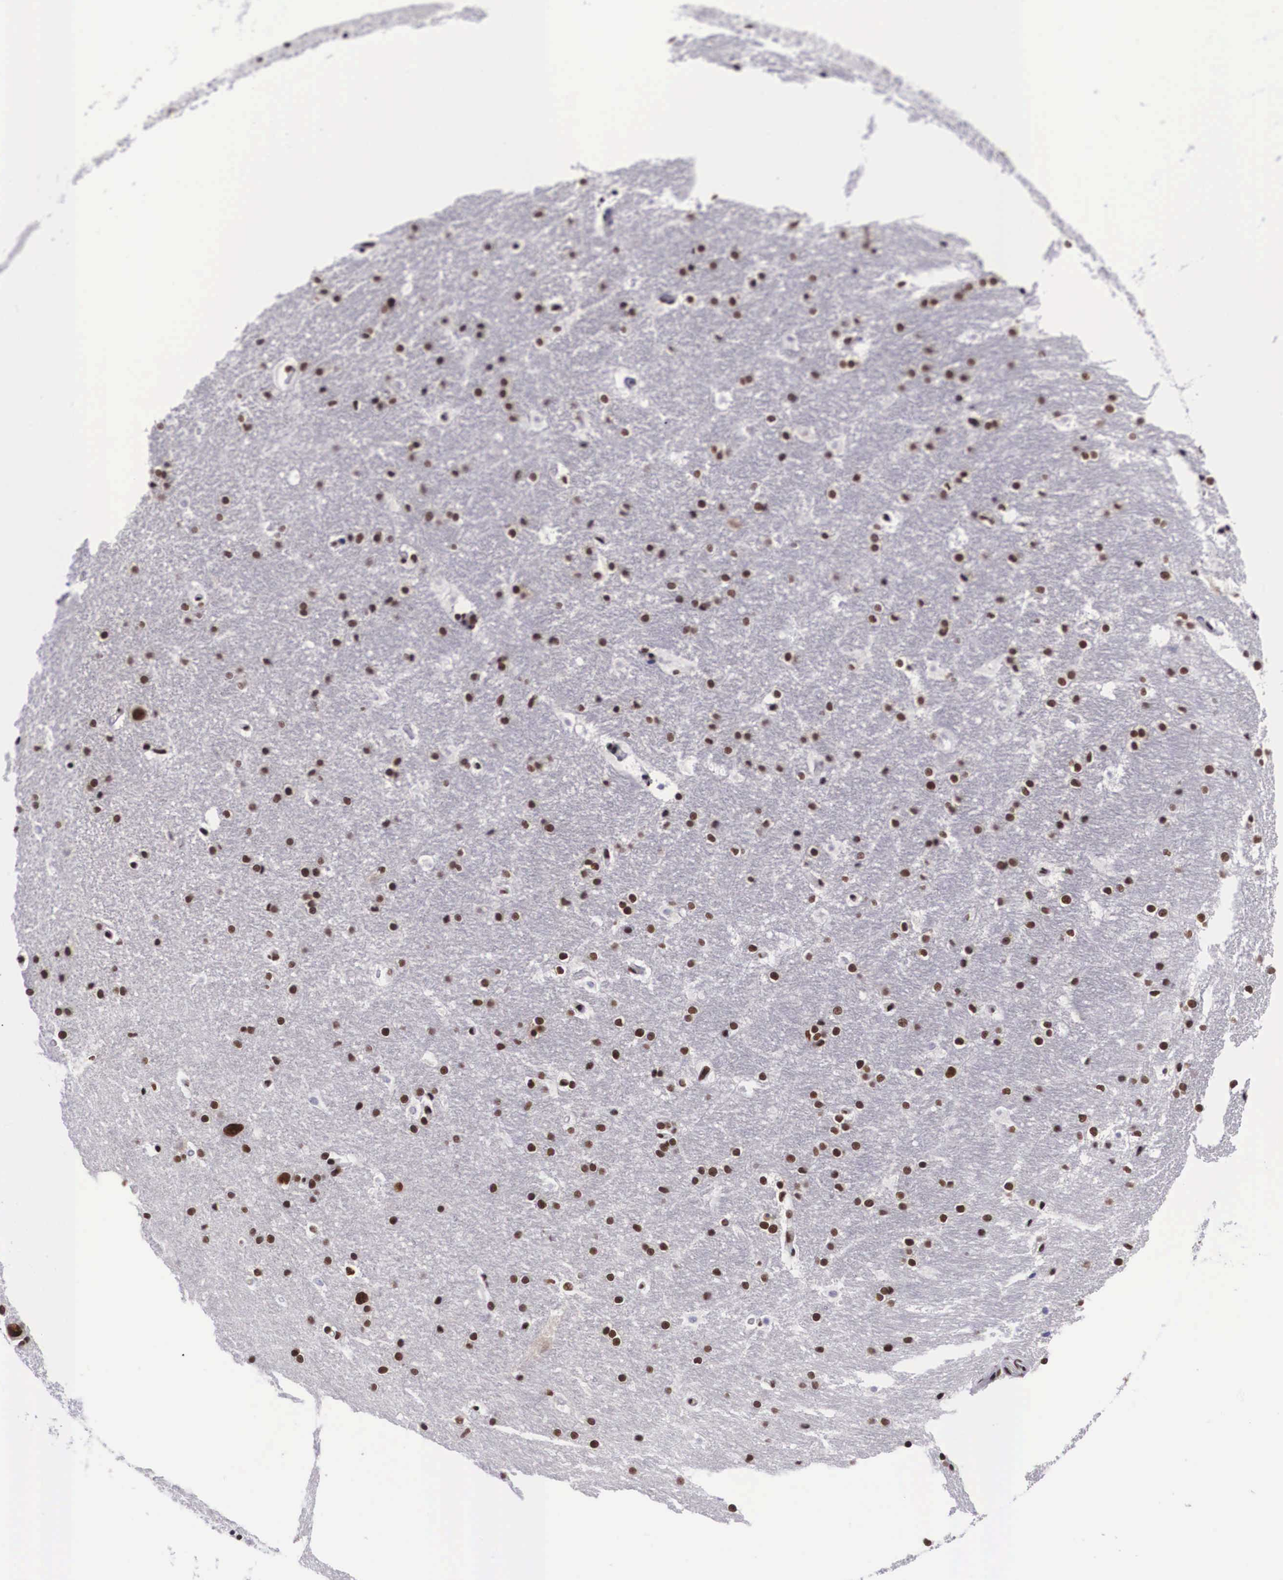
{"staining": {"intensity": "strong", "quantity": ">75%", "location": "nuclear"}, "tissue": "hippocampus", "cell_type": "Glial cells", "image_type": "normal", "snomed": [{"axis": "morphology", "description": "Normal tissue, NOS"}, {"axis": "topography", "description": "Hippocampus"}], "caption": "Immunohistochemical staining of unremarkable hippocampus reveals >75% levels of strong nuclear protein staining in about >75% of glial cells. (IHC, brightfield microscopy, high magnification).", "gene": "SF3A1", "patient": {"sex": "female", "age": 19}}